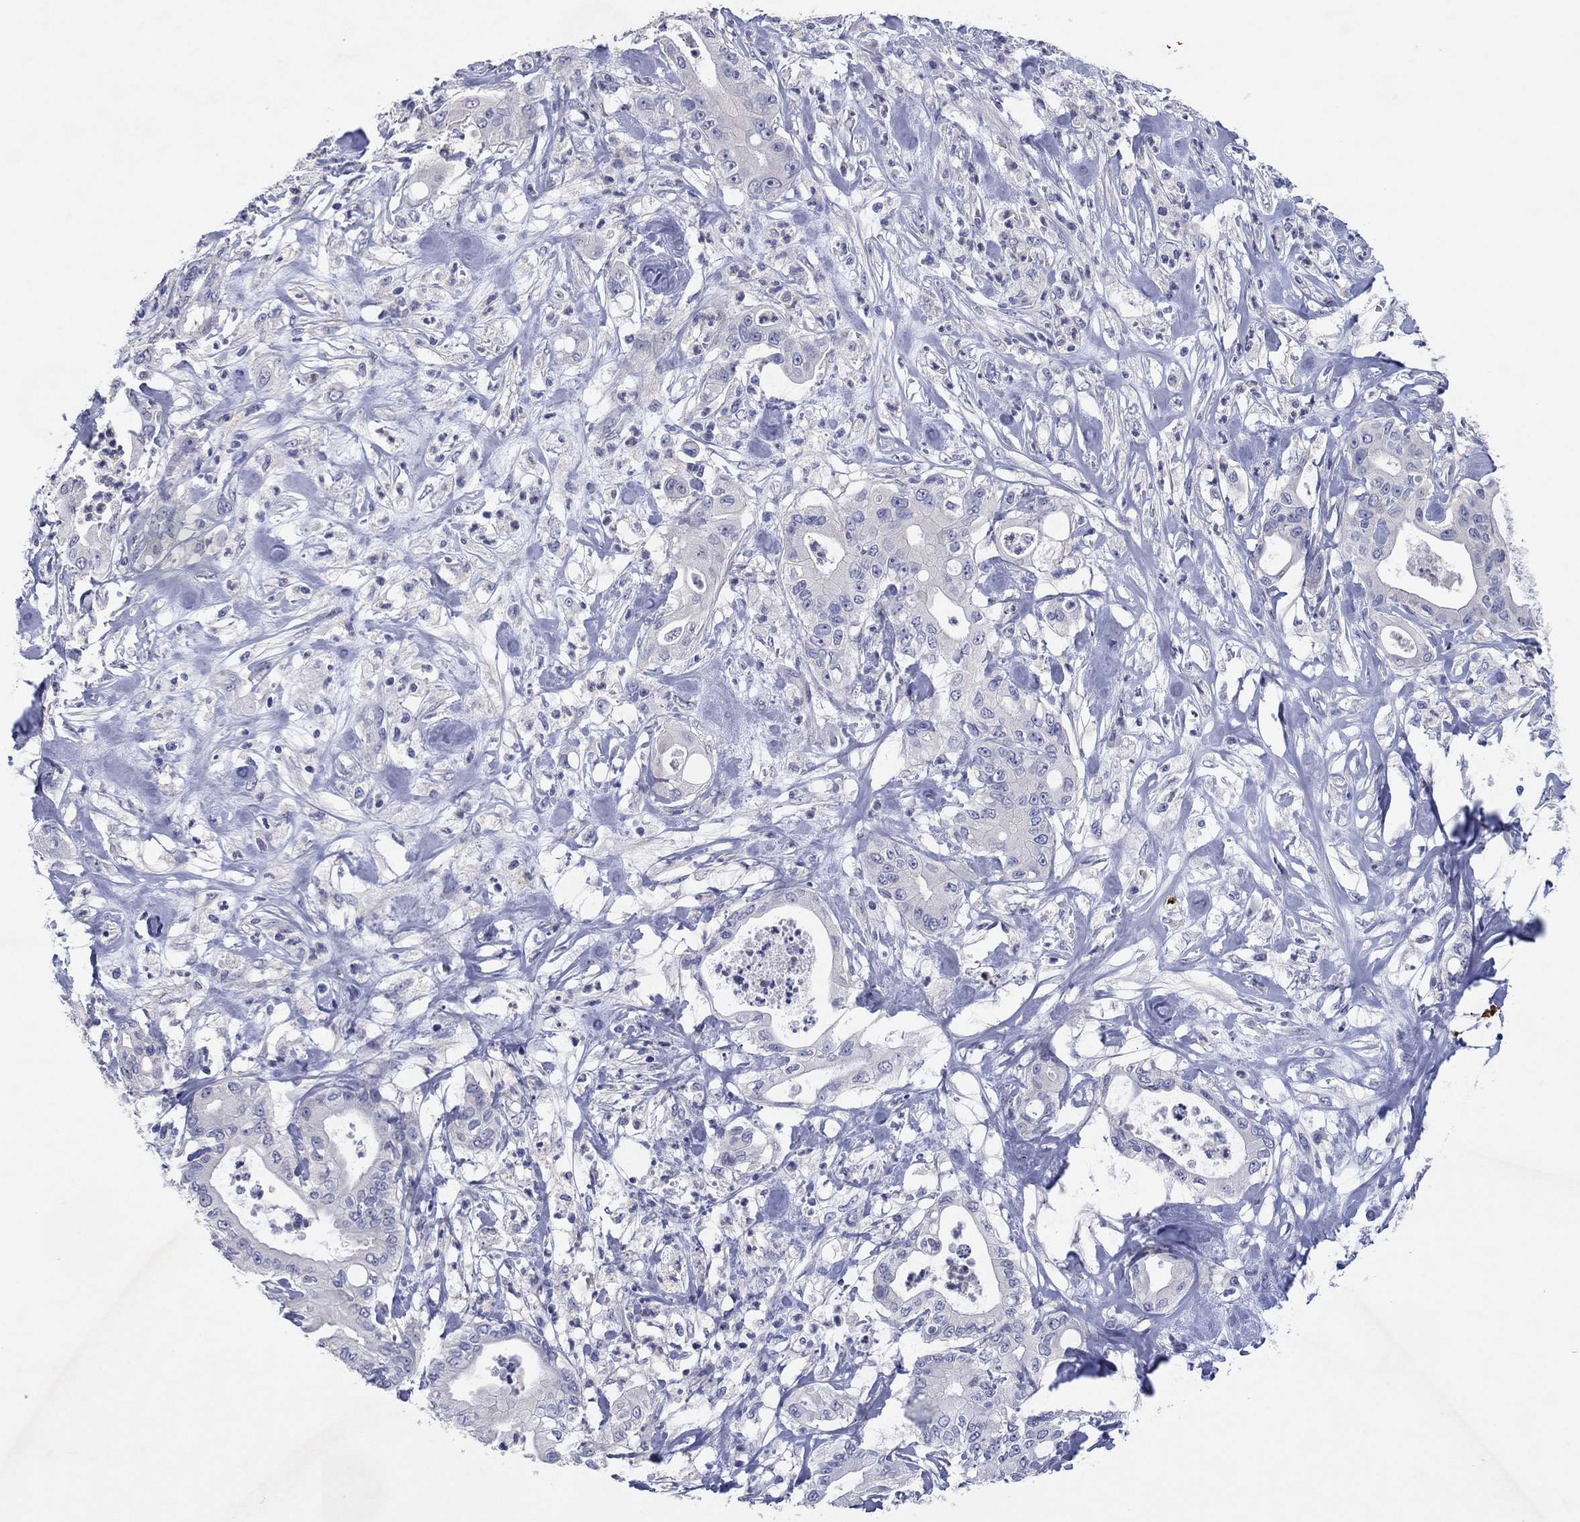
{"staining": {"intensity": "negative", "quantity": "none", "location": "none"}, "tissue": "pancreatic cancer", "cell_type": "Tumor cells", "image_type": "cancer", "snomed": [{"axis": "morphology", "description": "Adenocarcinoma, NOS"}, {"axis": "topography", "description": "Pancreas"}], "caption": "The micrograph reveals no staining of tumor cells in adenocarcinoma (pancreatic).", "gene": "HDC", "patient": {"sex": "male", "age": 71}}